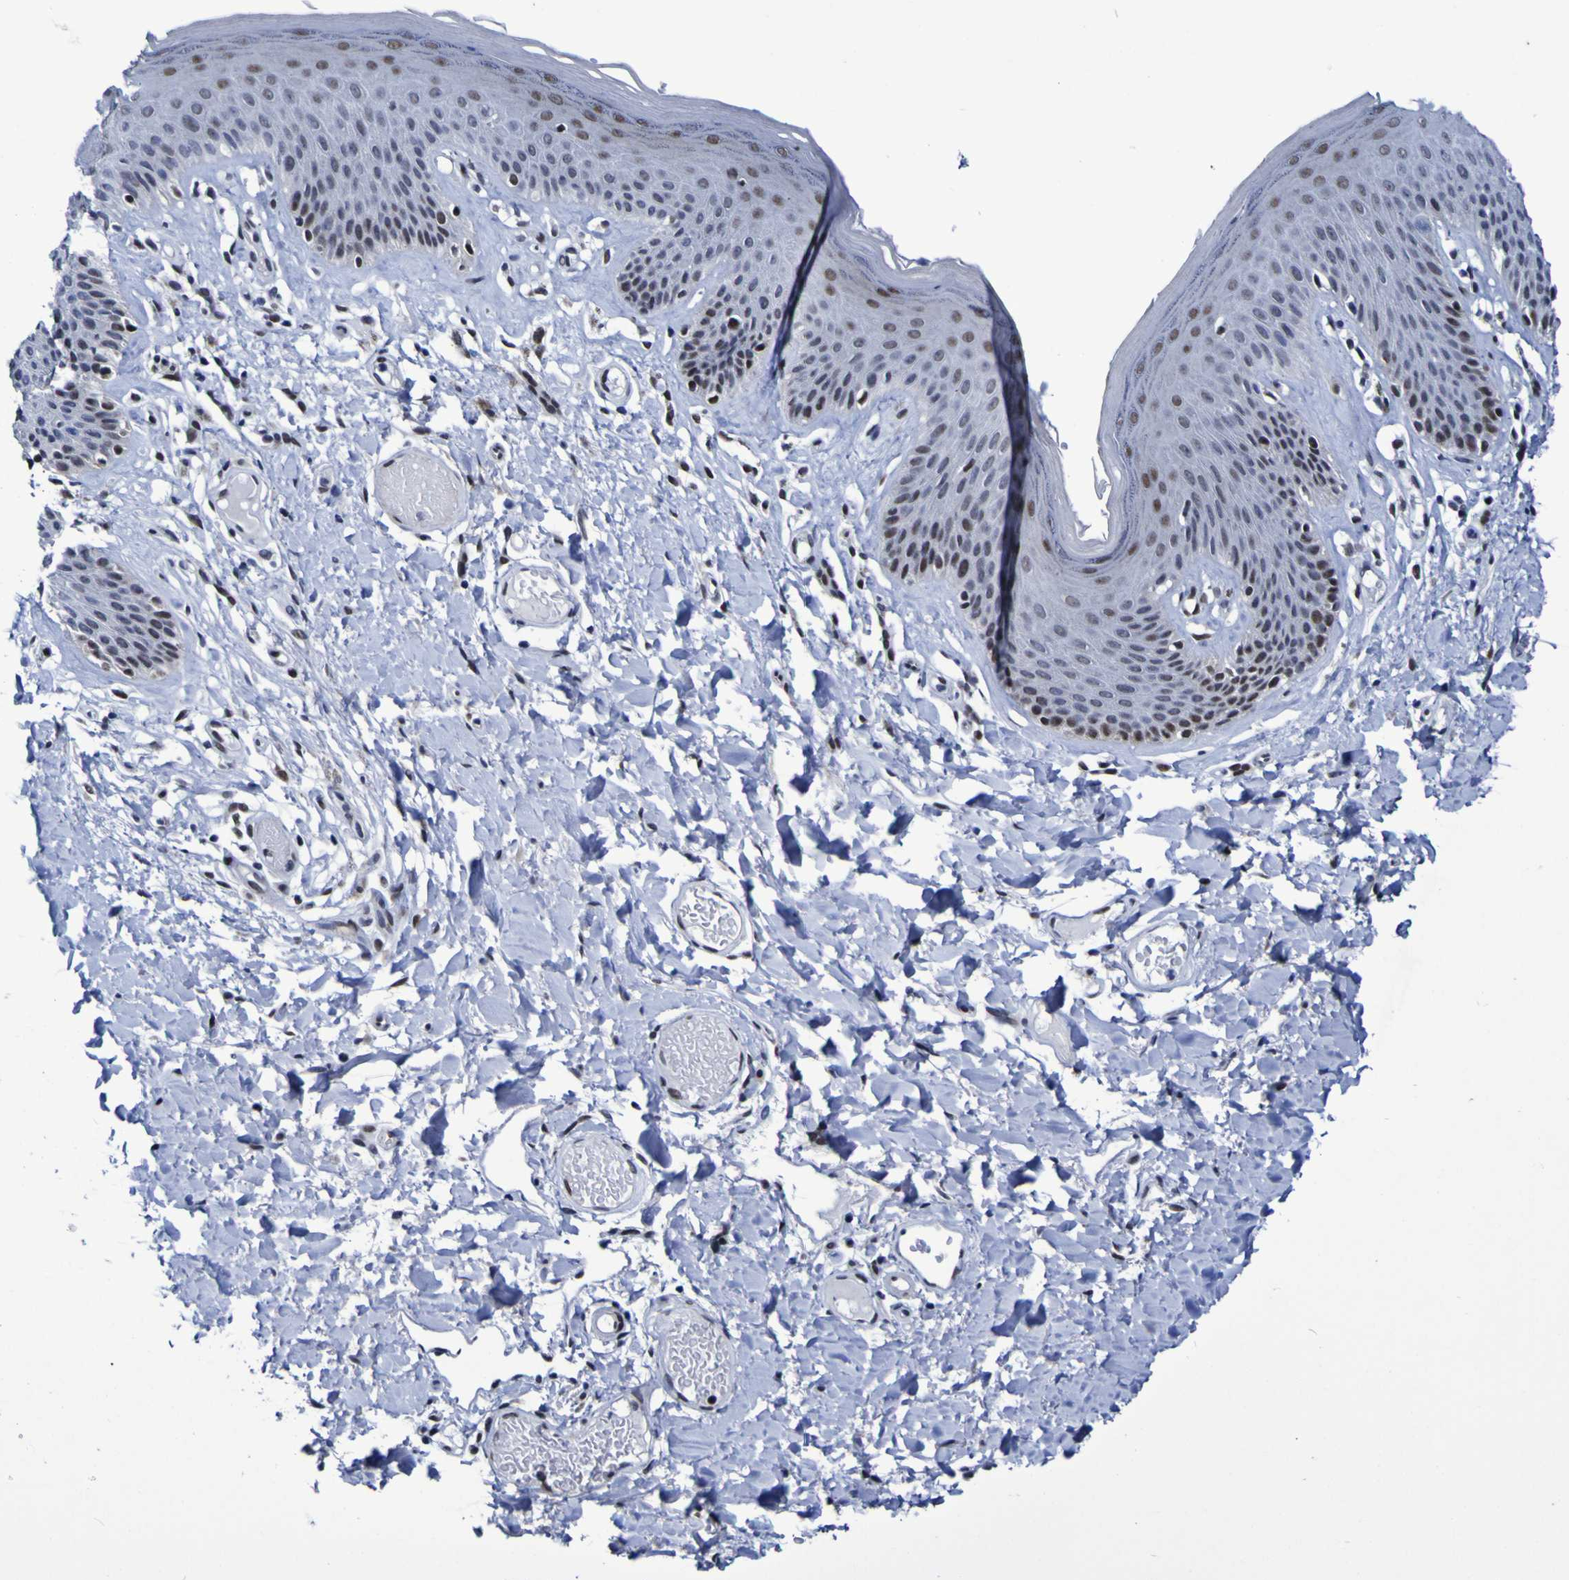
{"staining": {"intensity": "weak", "quantity": "25%-75%", "location": "nuclear"}, "tissue": "skin", "cell_type": "Epidermal cells", "image_type": "normal", "snomed": [{"axis": "morphology", "description": "Normal tissue, NOS"}, {"axis": "topography", "description": "Vulva"}], "caption": "Immunohistochemistry (IHC) photomicrograph of unremarkable skin: human skin stained using IHC reveals low levels of weak protein expression localized specifically in the nuclear of epidermal cells, appearing as a nuclear brown color.", "gene": "MBD3", "patient": {"sex": "female", "age": 73}}